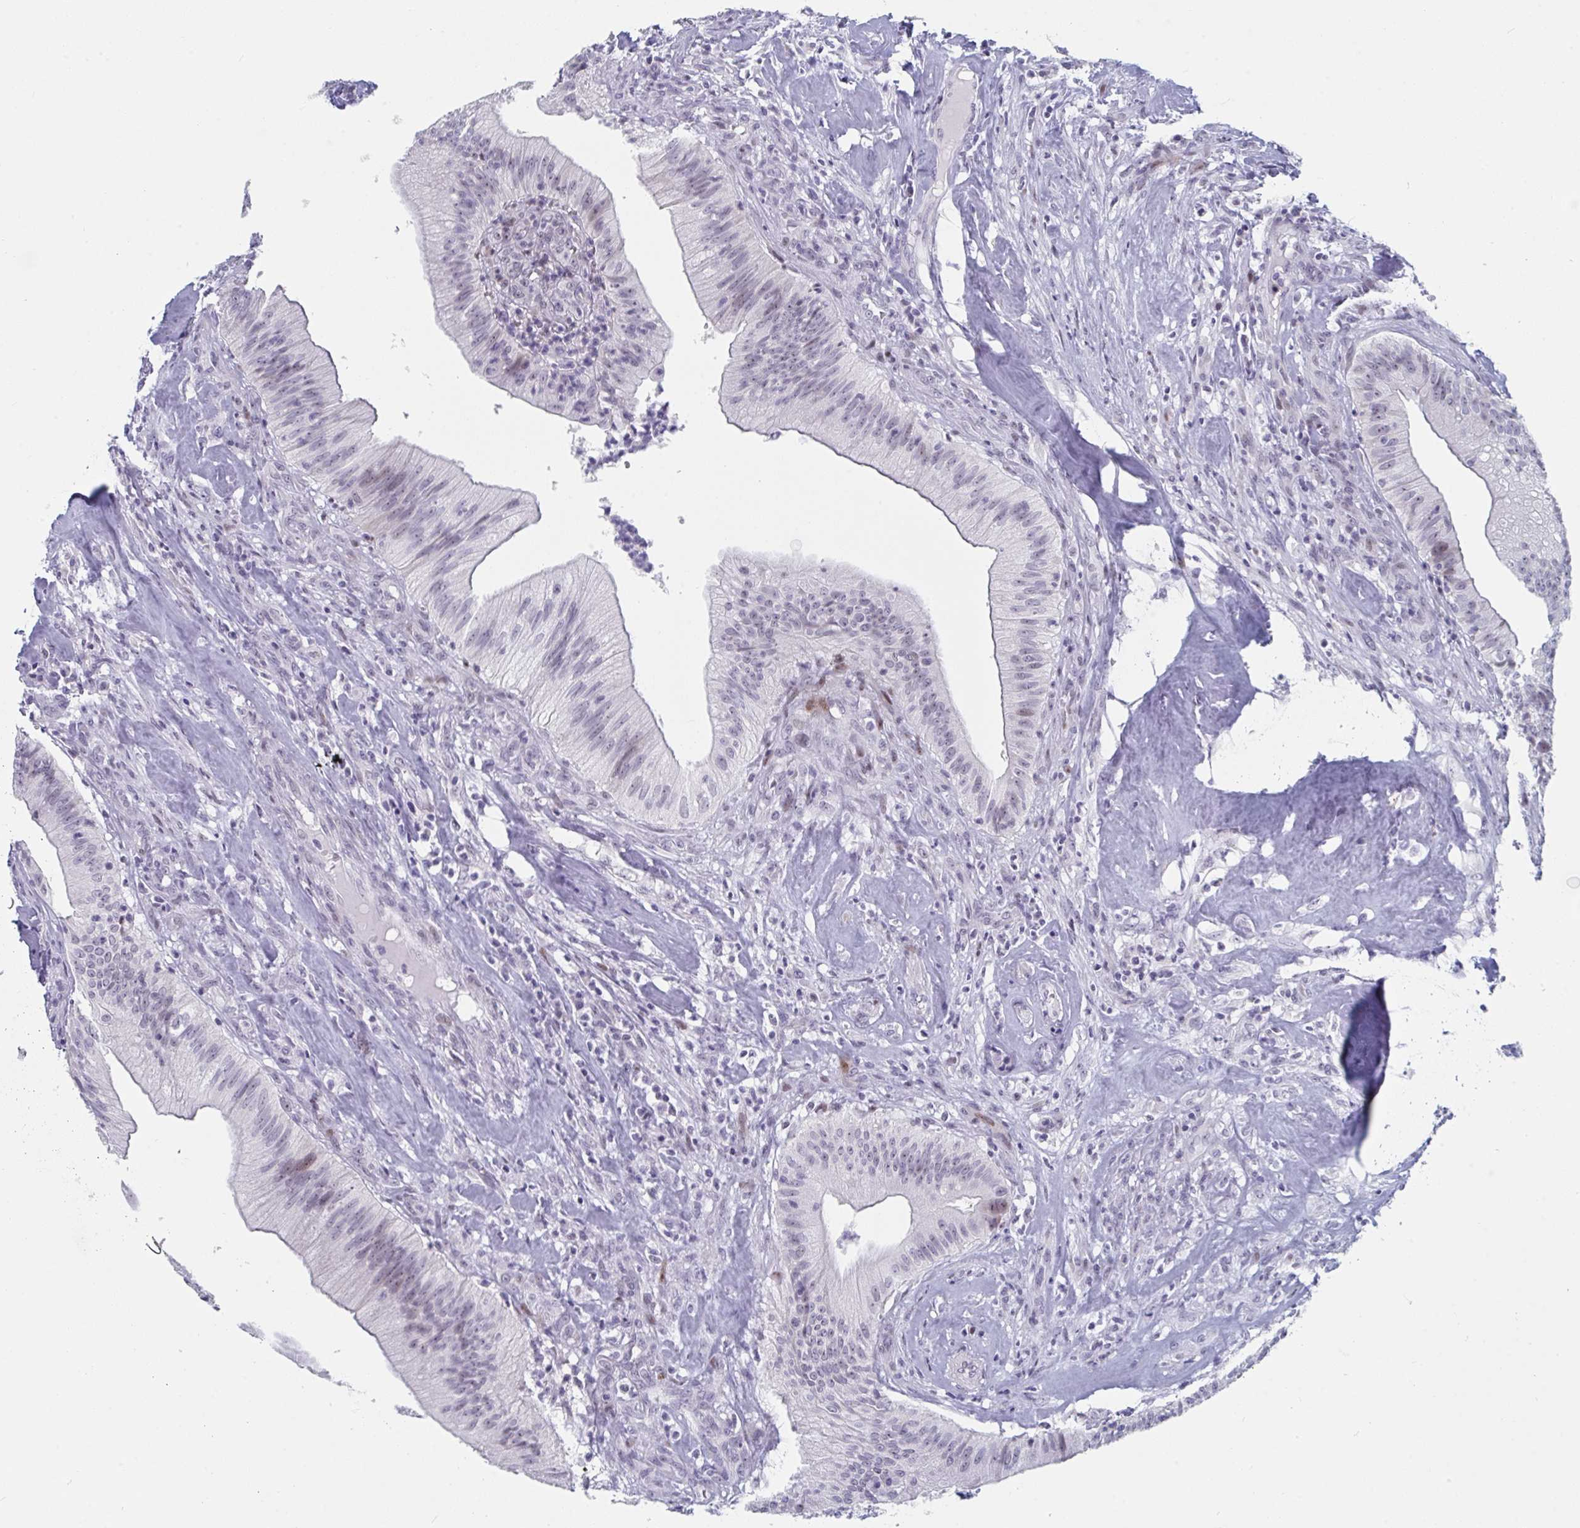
{"staining": {"intensity": "moderate", "quantity": "25%-75%", "location": "nuclear"}, "tissue": "head and neck cancer", "cell_type": "Tumor cells", "image_type": "cancer", "snomed": [{"axis": "morphology", "description": "Adenocarcinoma, NOS"}, {"axis": "topography", "description": "Head-Neck"}], "caption": "Immunohistochemistry (IHC) micrograph of human head and neck cancer (adenocarcinoma) stained for a protein (brown), which shows medium levels of moderate nuclear expression in about 25%-75% of tumor cells.", "gene": "NR1H2", "patient": {"sex": "male", "age": 44}}